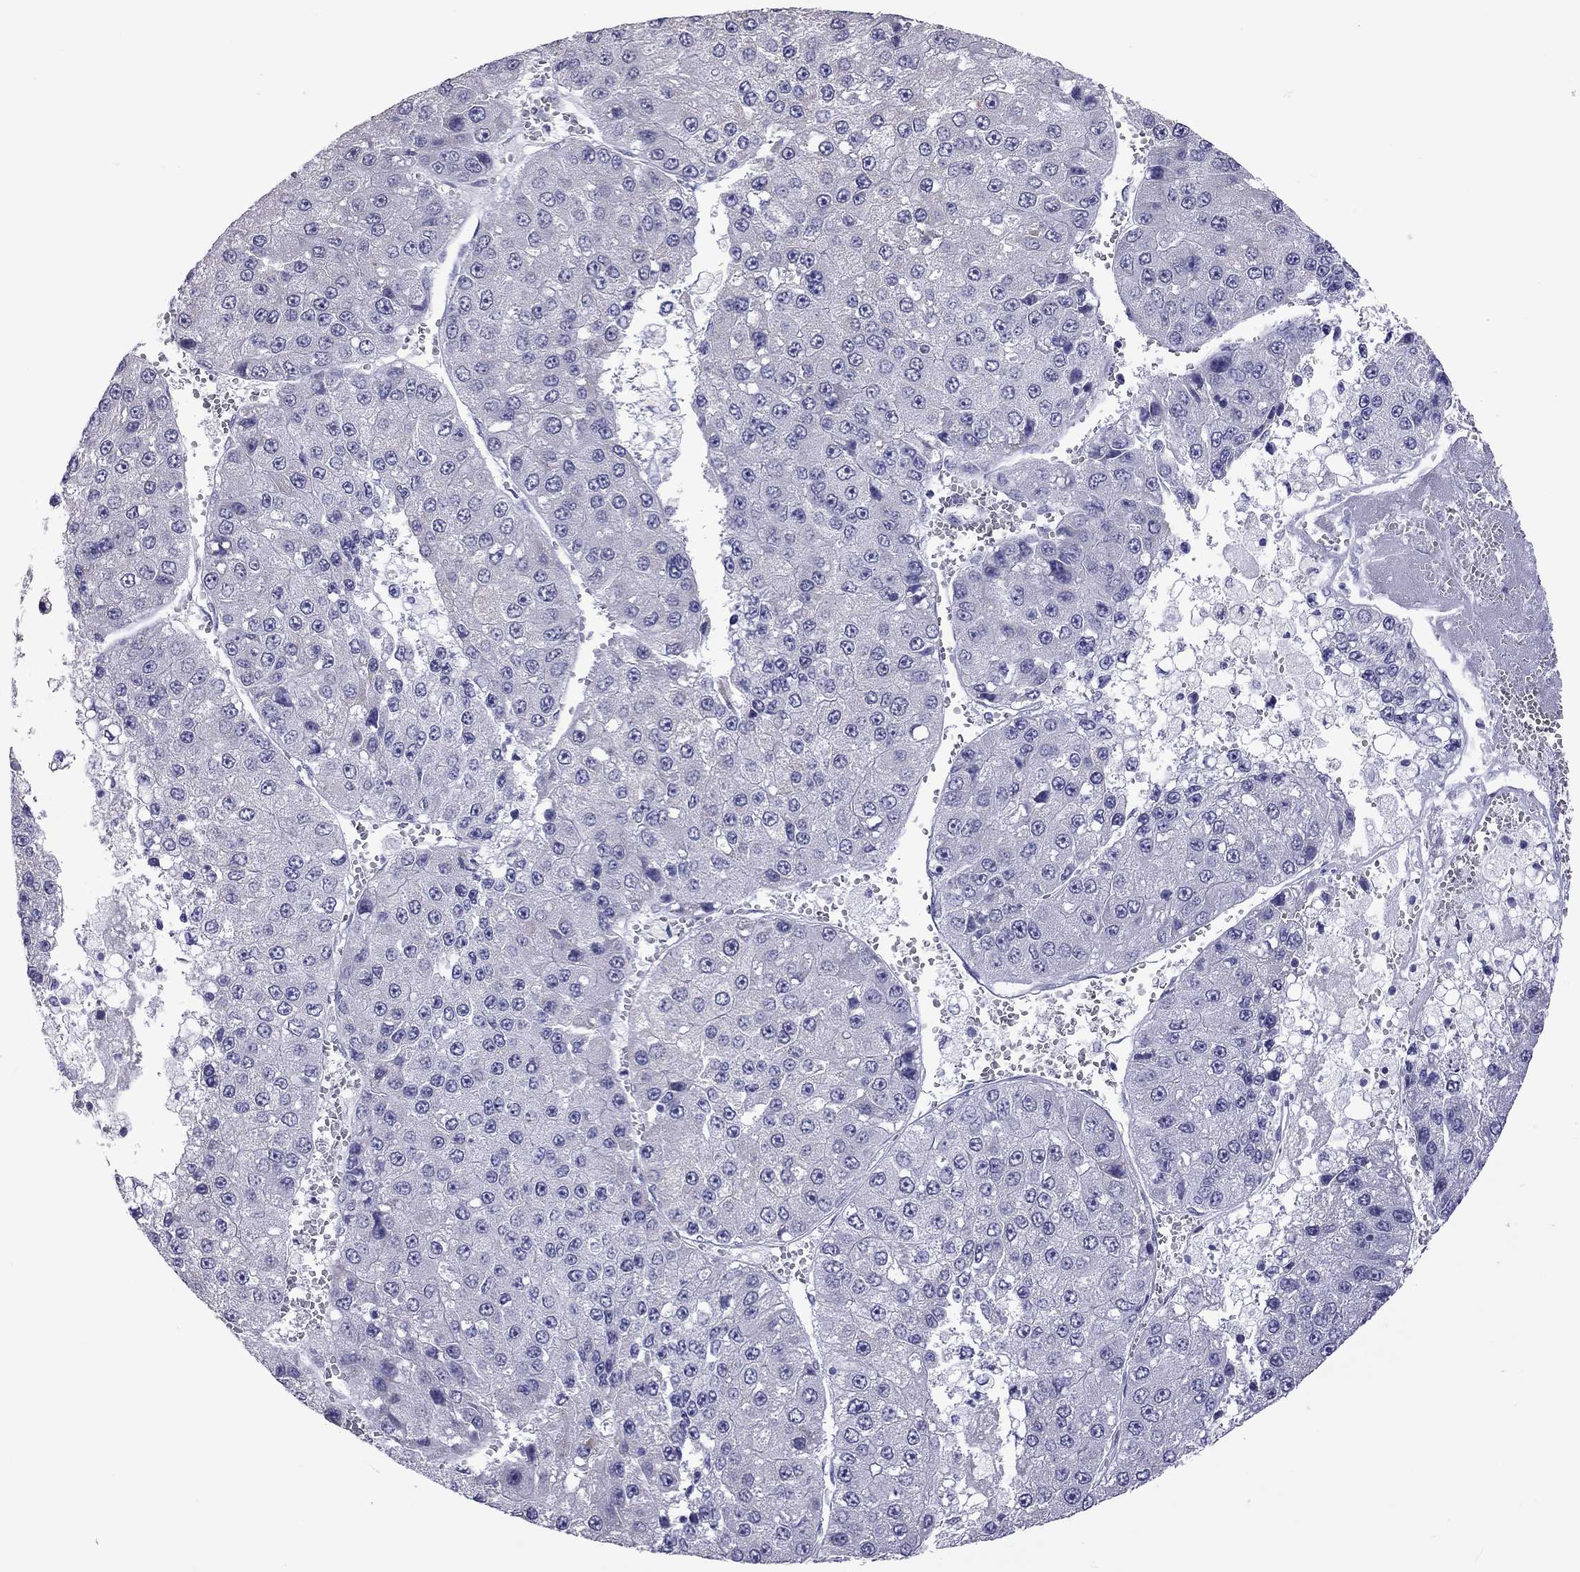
{"staining": {"intensity": "negative", "quantity": "none", "location": "none"}, "tissue": "liver cancer", "cell_type": "Tumor cells", "image_type": "cancer", "snomed": [{"axis": "morphology", "description": "Carcinoma, Hepatocellular, NOS"}, {"axis": "topography", "description": "Liver"}], "caption": "Tumor cells are negative for brown protein staining in liver cancer.", "gene": "PPP1R3A", "patient": {"sex": "female", "age": 73}}